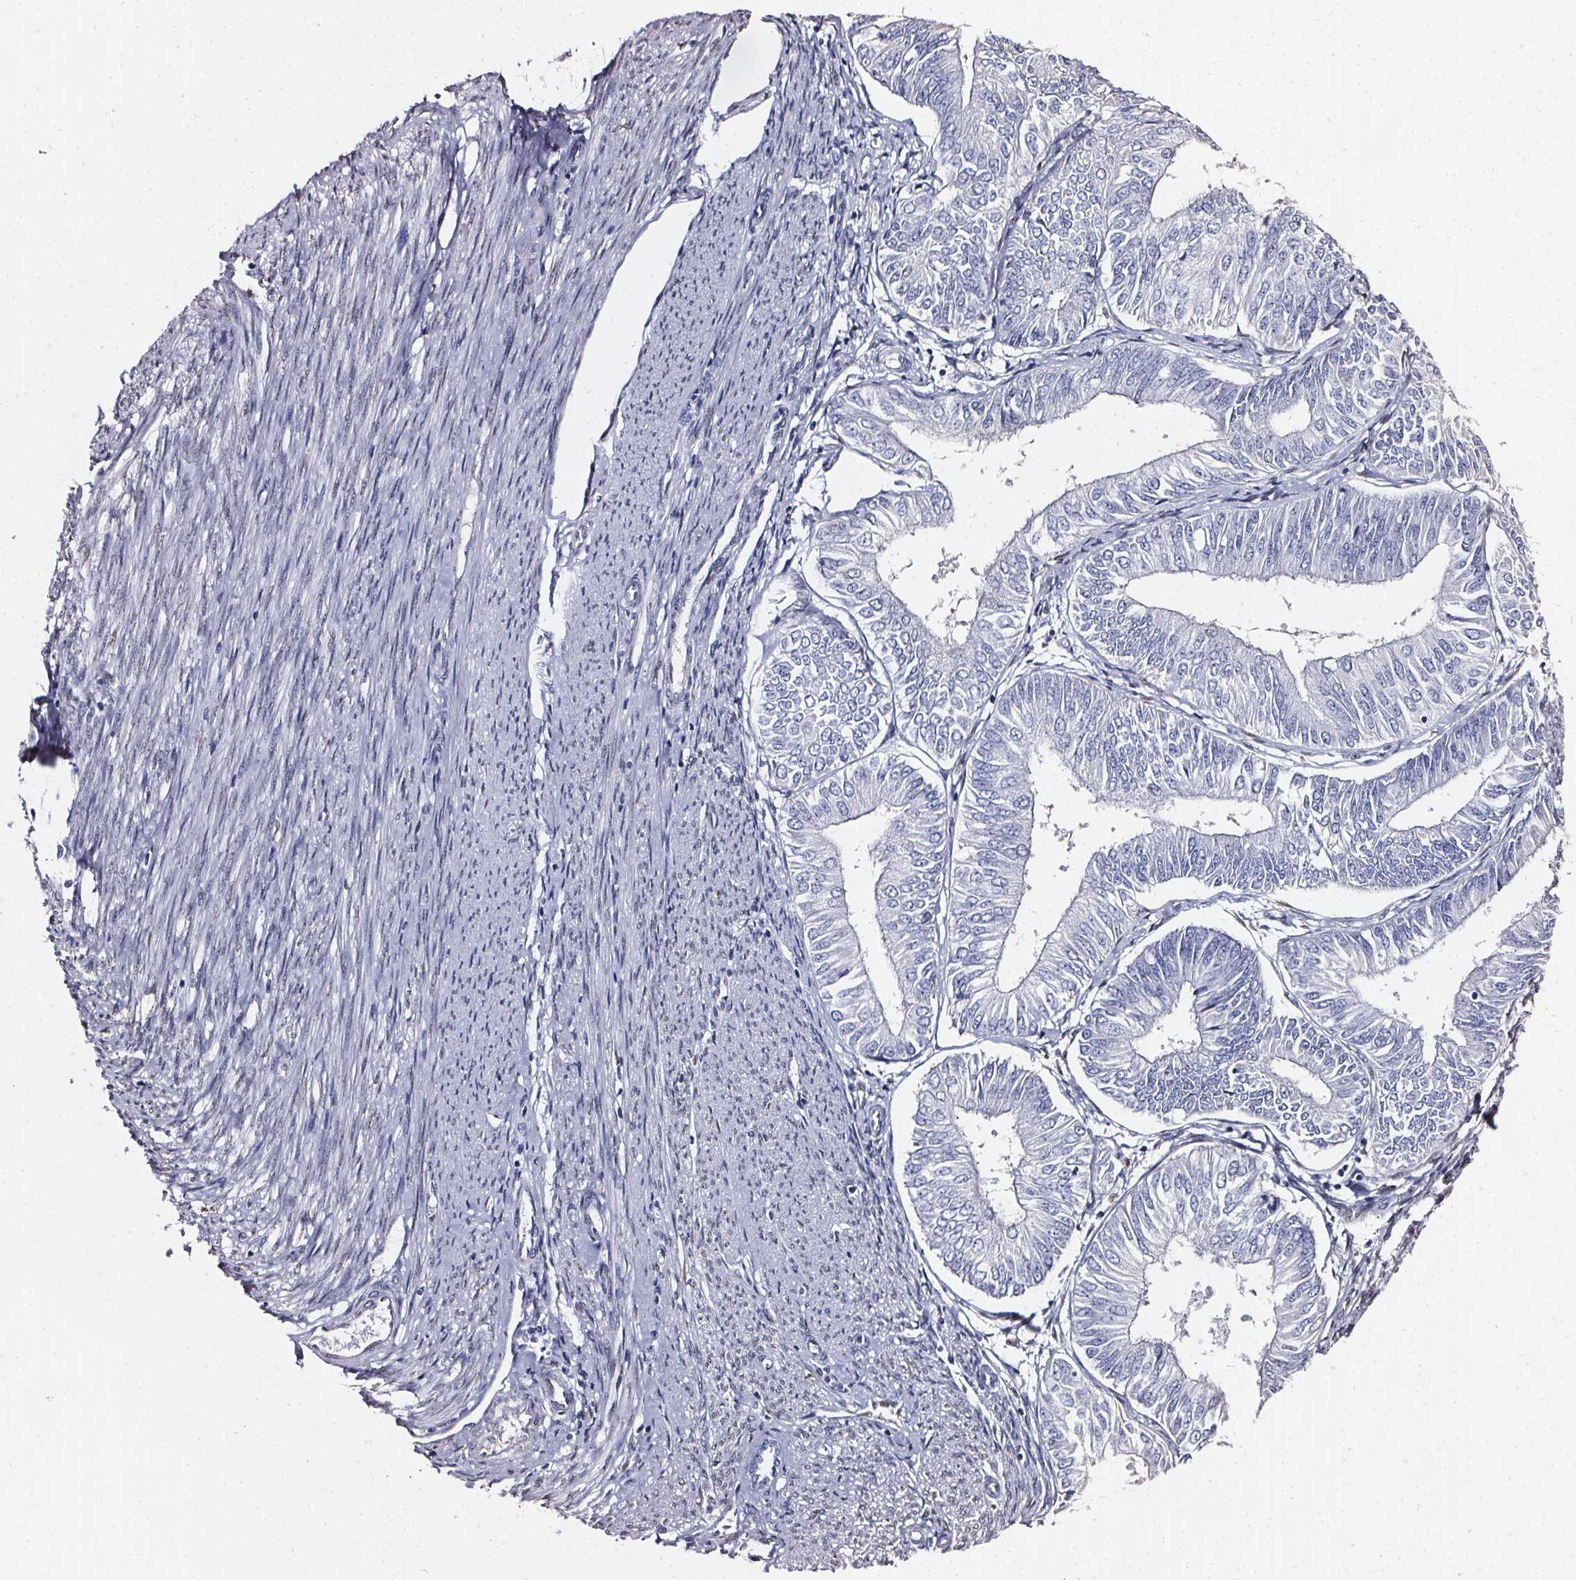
{"staining": {"intensity": "negative", "quantity": "none", "location": "none"}, "tissue": "endometrial cancer", "cell_type": "Tumor cells", "image_type": "cancer", "snomed": [{"axis": "morphology", "description": "Adenocarcinoma, NOS"}, {"axis": "topography", "description": "Endometrium"}], "caption": "Immunohistochemistry micrograph of neoplastic tissue: human adenocarcinoma (endometrial) stained with DAB (3,3'-diaminobenzidine) shows no significant protein positivity in tumor cells.", "gene": "GP6", "patient": {"sex": "female", "age": 58}}